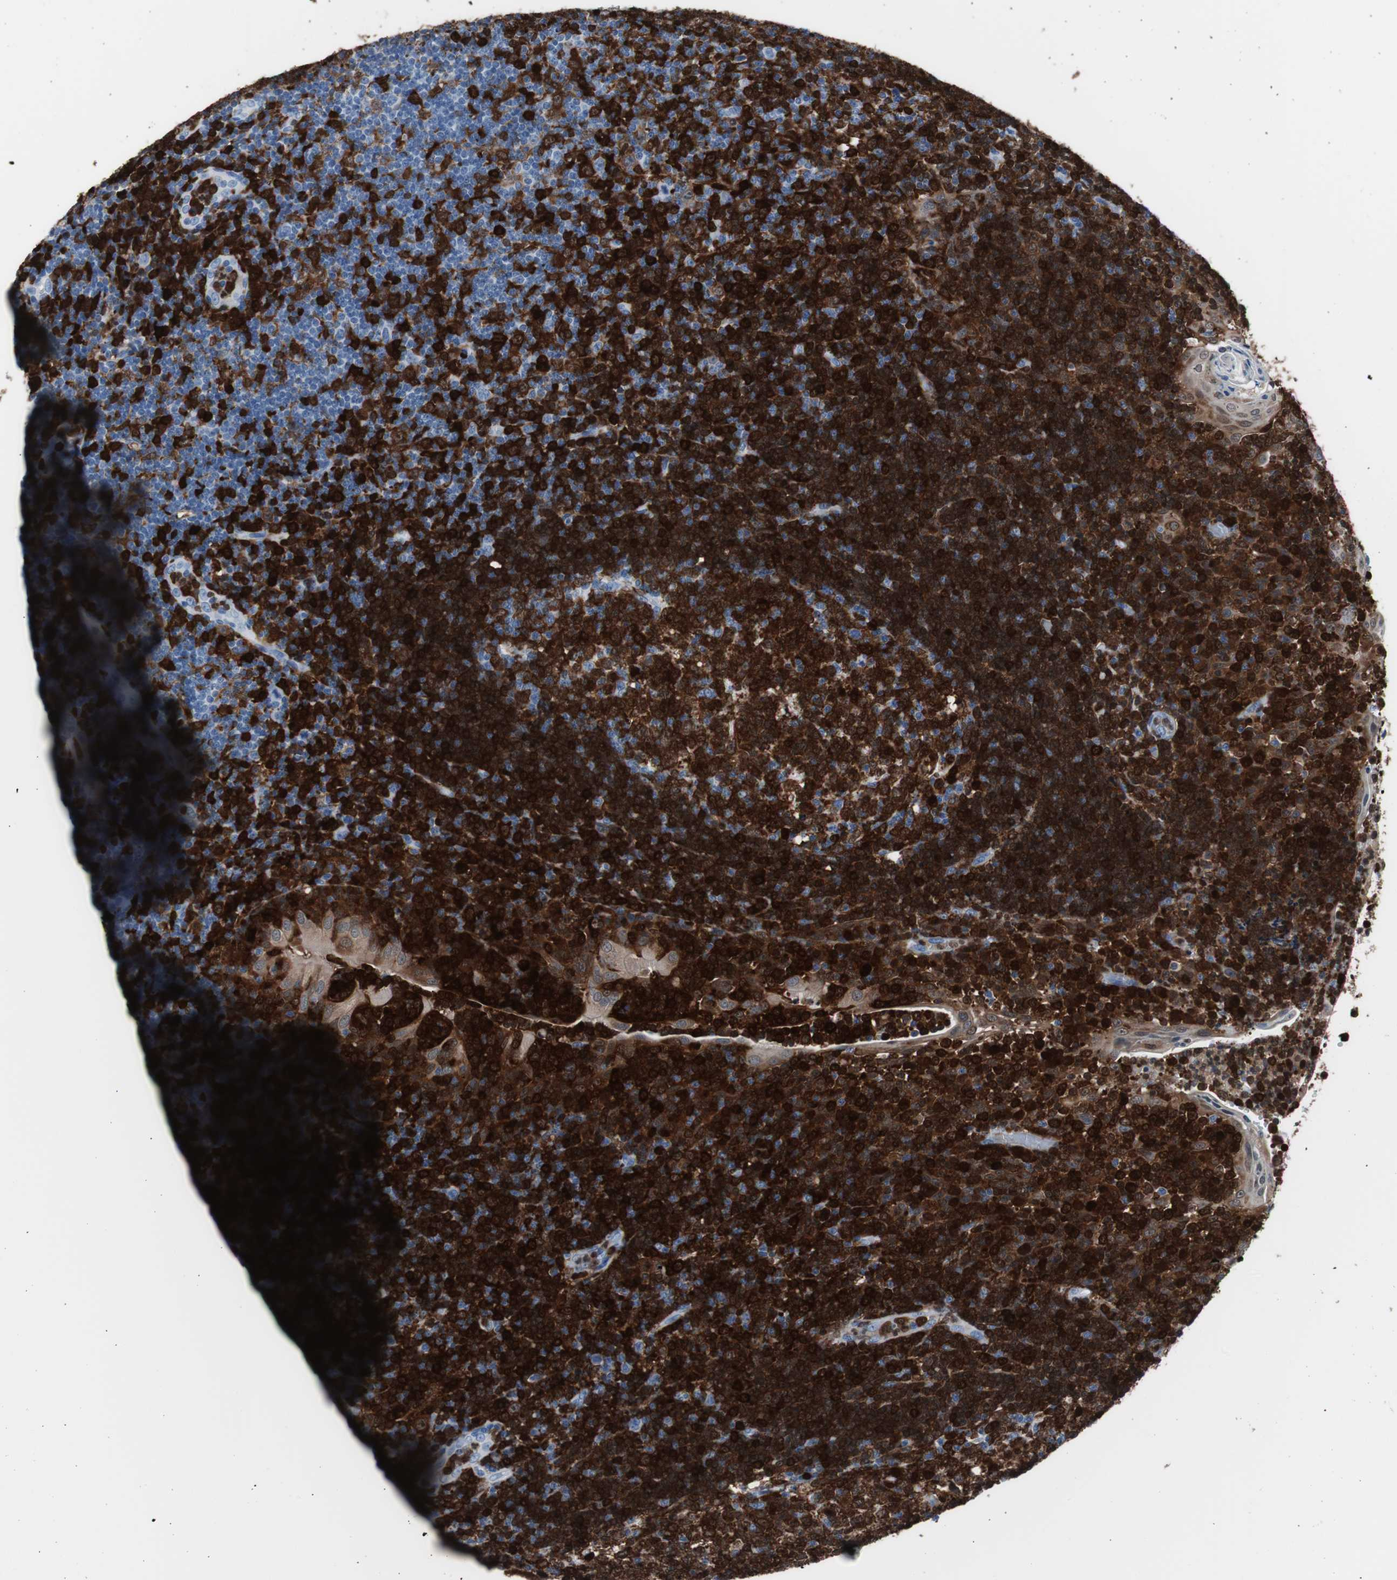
{"staining": {"intensity": "strong", "quantity": ">75%", "location": "cytoplasmic/membranous"}, "tissue": "tonsil", "cell_type": "Germinal center cells", "image_type": "normal", "snomed": [{"axis": "morphology", "description": "Normal tissue, NOS"}, {"axis": "topography", "description": "Tonsil"}], "caption": "Human tonsil stained with a brown dye shows strong cytoplasmic/membranous positive positivity in approximately >75% of germinal center cells.", "gene": "SYK", "patient": {"sex": "female", "age": 40}}